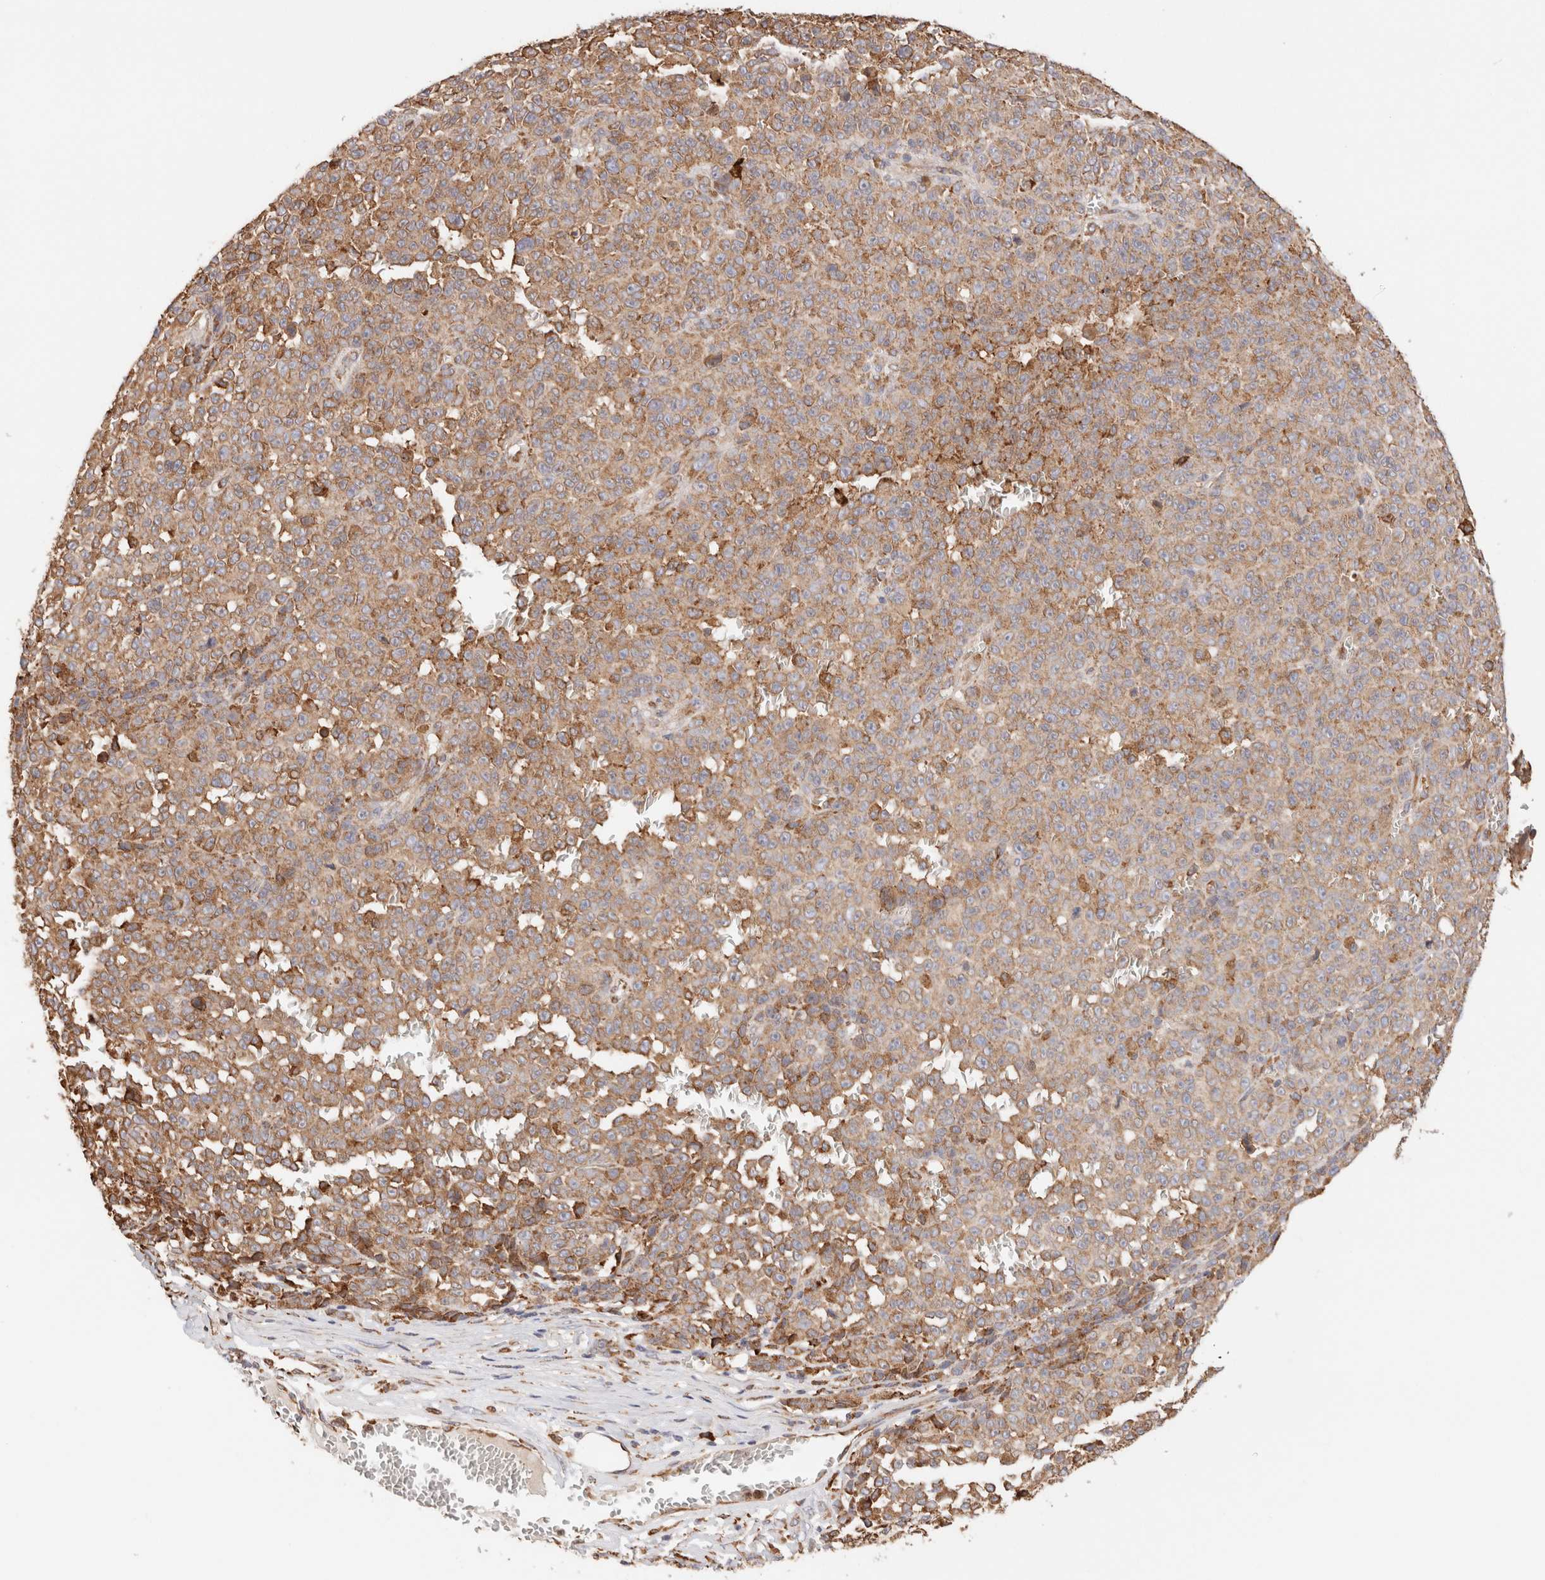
{"staining": {"intensity": "moderate", "quantity": ">75%", "location": "cytoplasmic/membranous"}, "tissue": "melanoma", "cell_type": "Tumor cells", "image_type": "cancer", "snomed": [{"axis": "morphology", "description": "Malignant melanoma, NOS"}, {"axis": "topography", "description": "Skin"}], "caption": "Immunohistochemistry (DAB) staining of human malignant melanoma shows moderate cytoplasmic/membranous protein expression in about >75% of tumor cells.", "gene": "FER", "patient": {"sex": "female", "age": 82}}